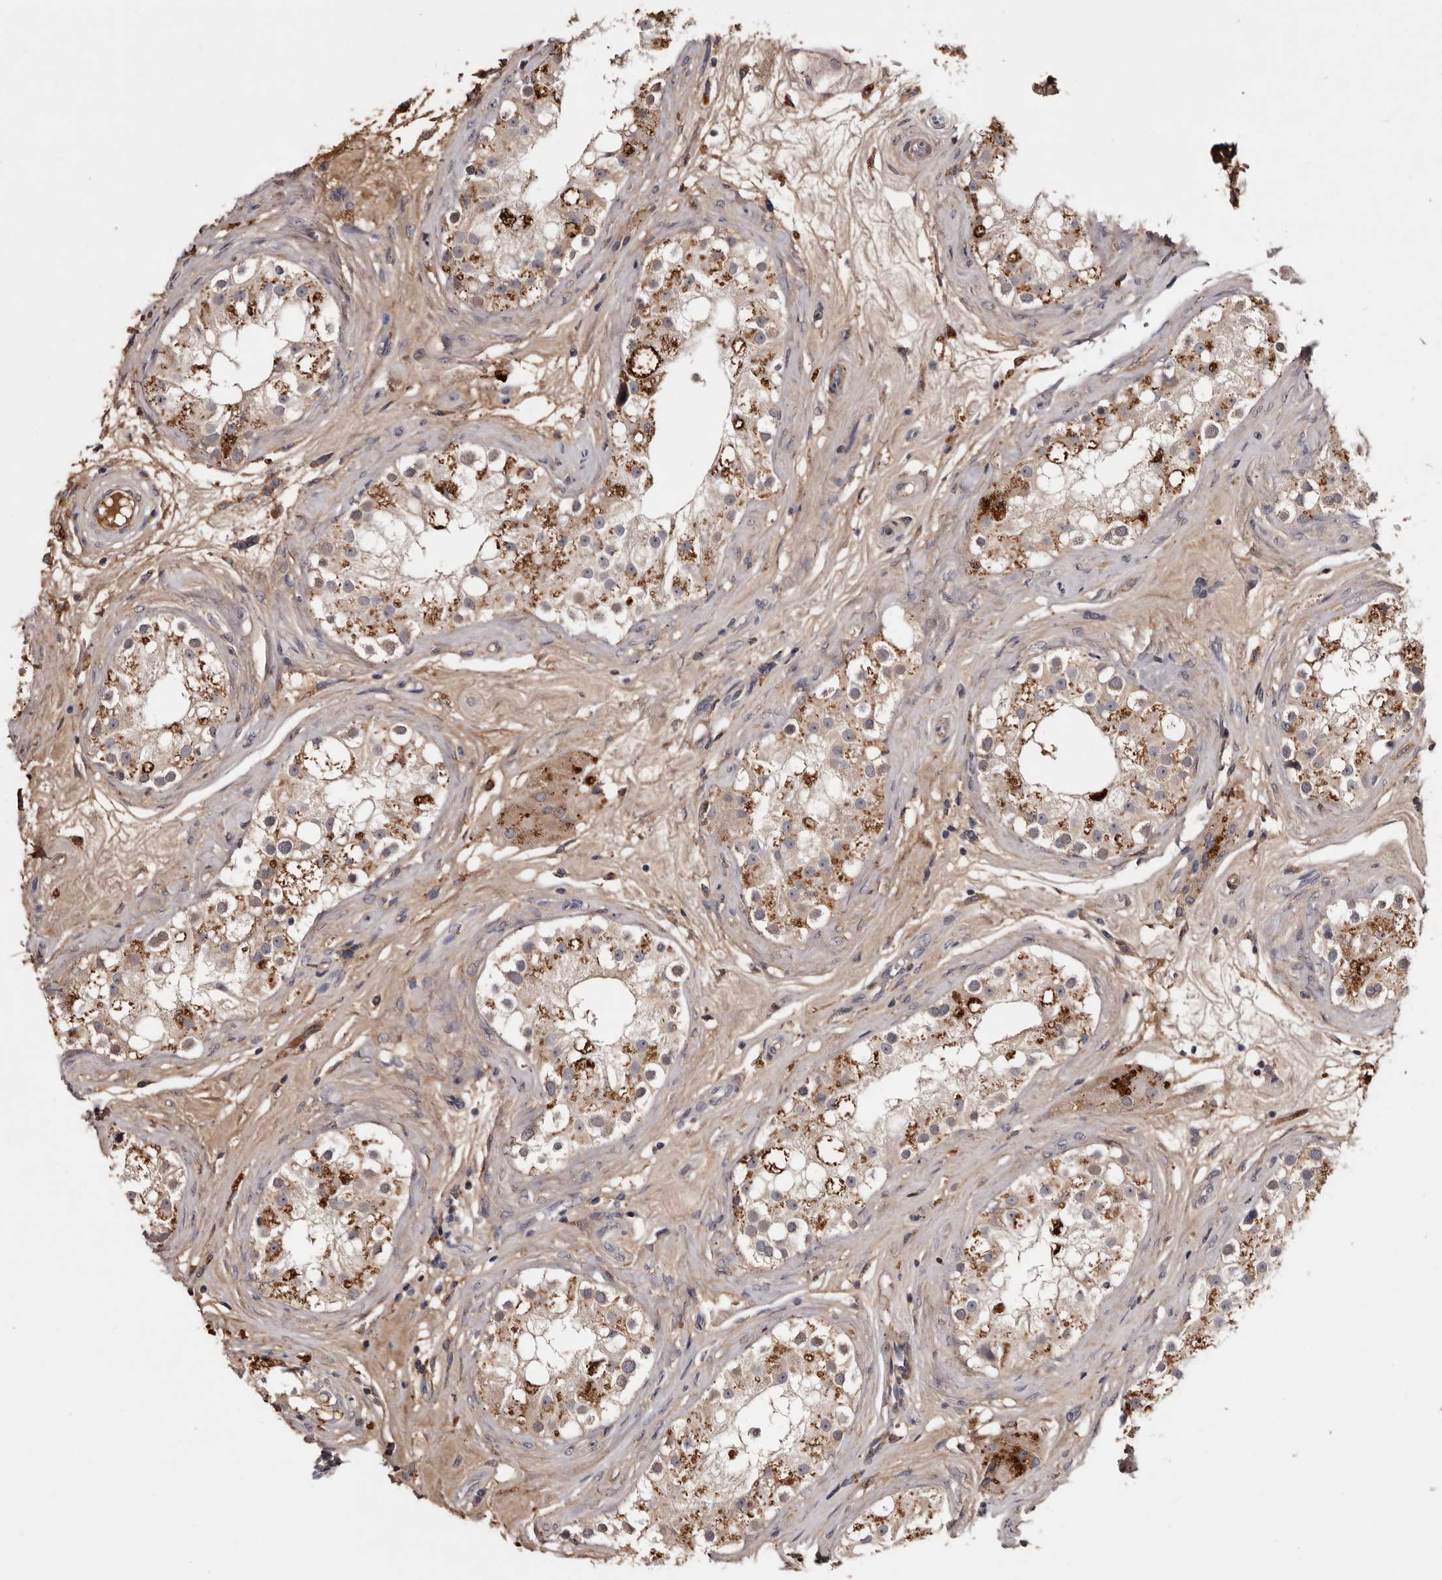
{"staining": {"intensity": "moderate", "quantity": ">75%", "location": "cytoplasmic/membranous,nuclear"}, "tissue": "testis", "cell_type": "Cells in seminiferous ducts", "image_type": "normal", "snomed": [{"axis": "morphology", "description": "Normal tissue, NOS"}, {"axis": "topography", "description": "Testis"}], "caption": "Protein staining of normal testis displays moderate cytoplasmic/membranous,nuclear positivity in about >75% of cells in seminiferous ducts.", "gene": "CYP1B1", "patient": {"sex": "male", "age": 84}}